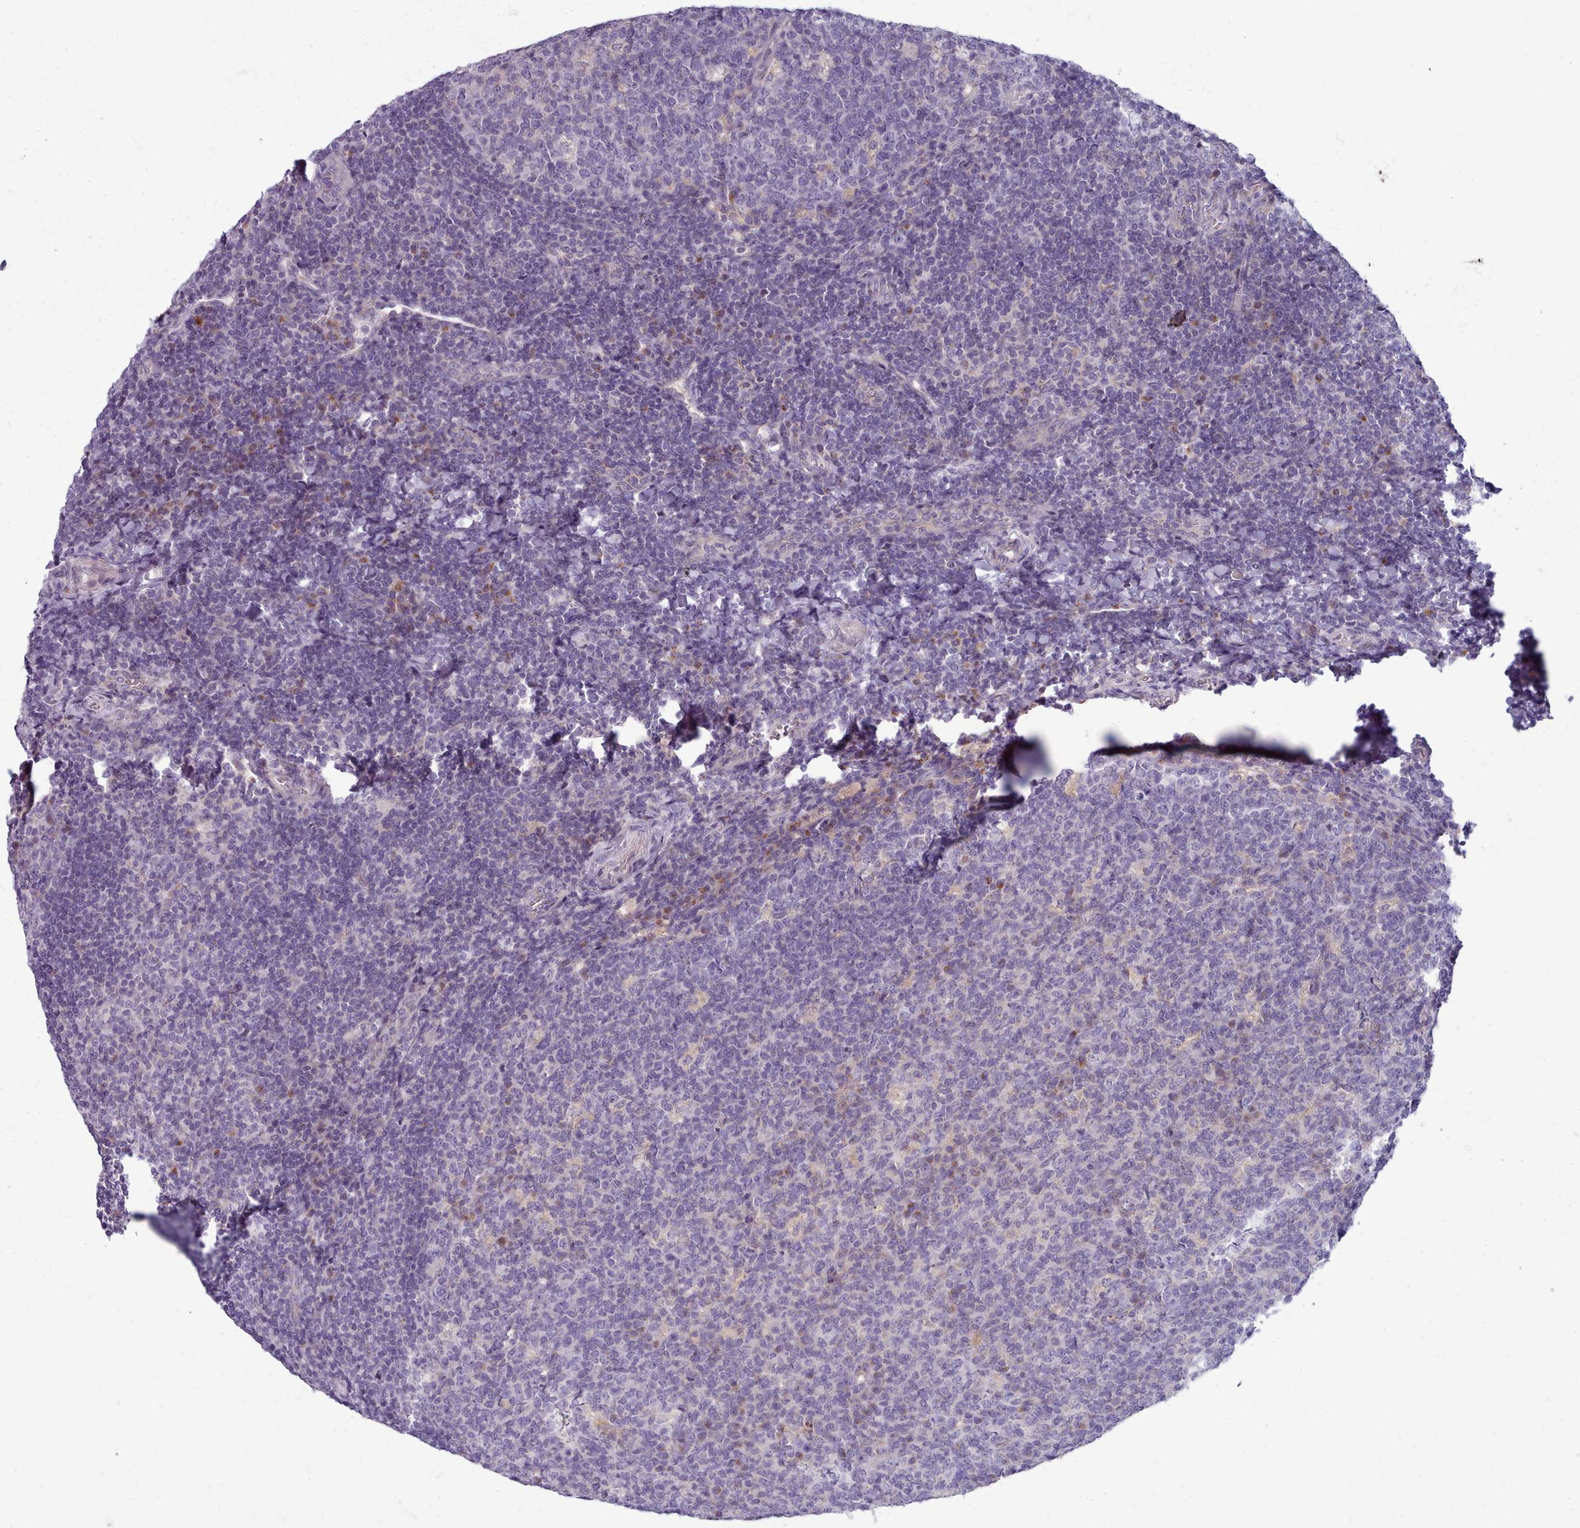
{"staining": {"intensity": "moderate", "quantity": "<25%", "location": "cytoplasmic/membranous"}, "tissue": "tonsil", "cell_type": "Germinal center cells", "image_type": "normal", "snomed": [{"axis": "morphology", "description": "Normal tissue, NOS"}, {"axis": "topography", "description": "Tonsil"}], "caption": "Germinal center cells display low levels of moderate cytoplasmic/membranous positivity in approximately <25% of cells in benign tonsil.", "gene": "MYRFL", "patient": {"sex": "male", "age": 17}}